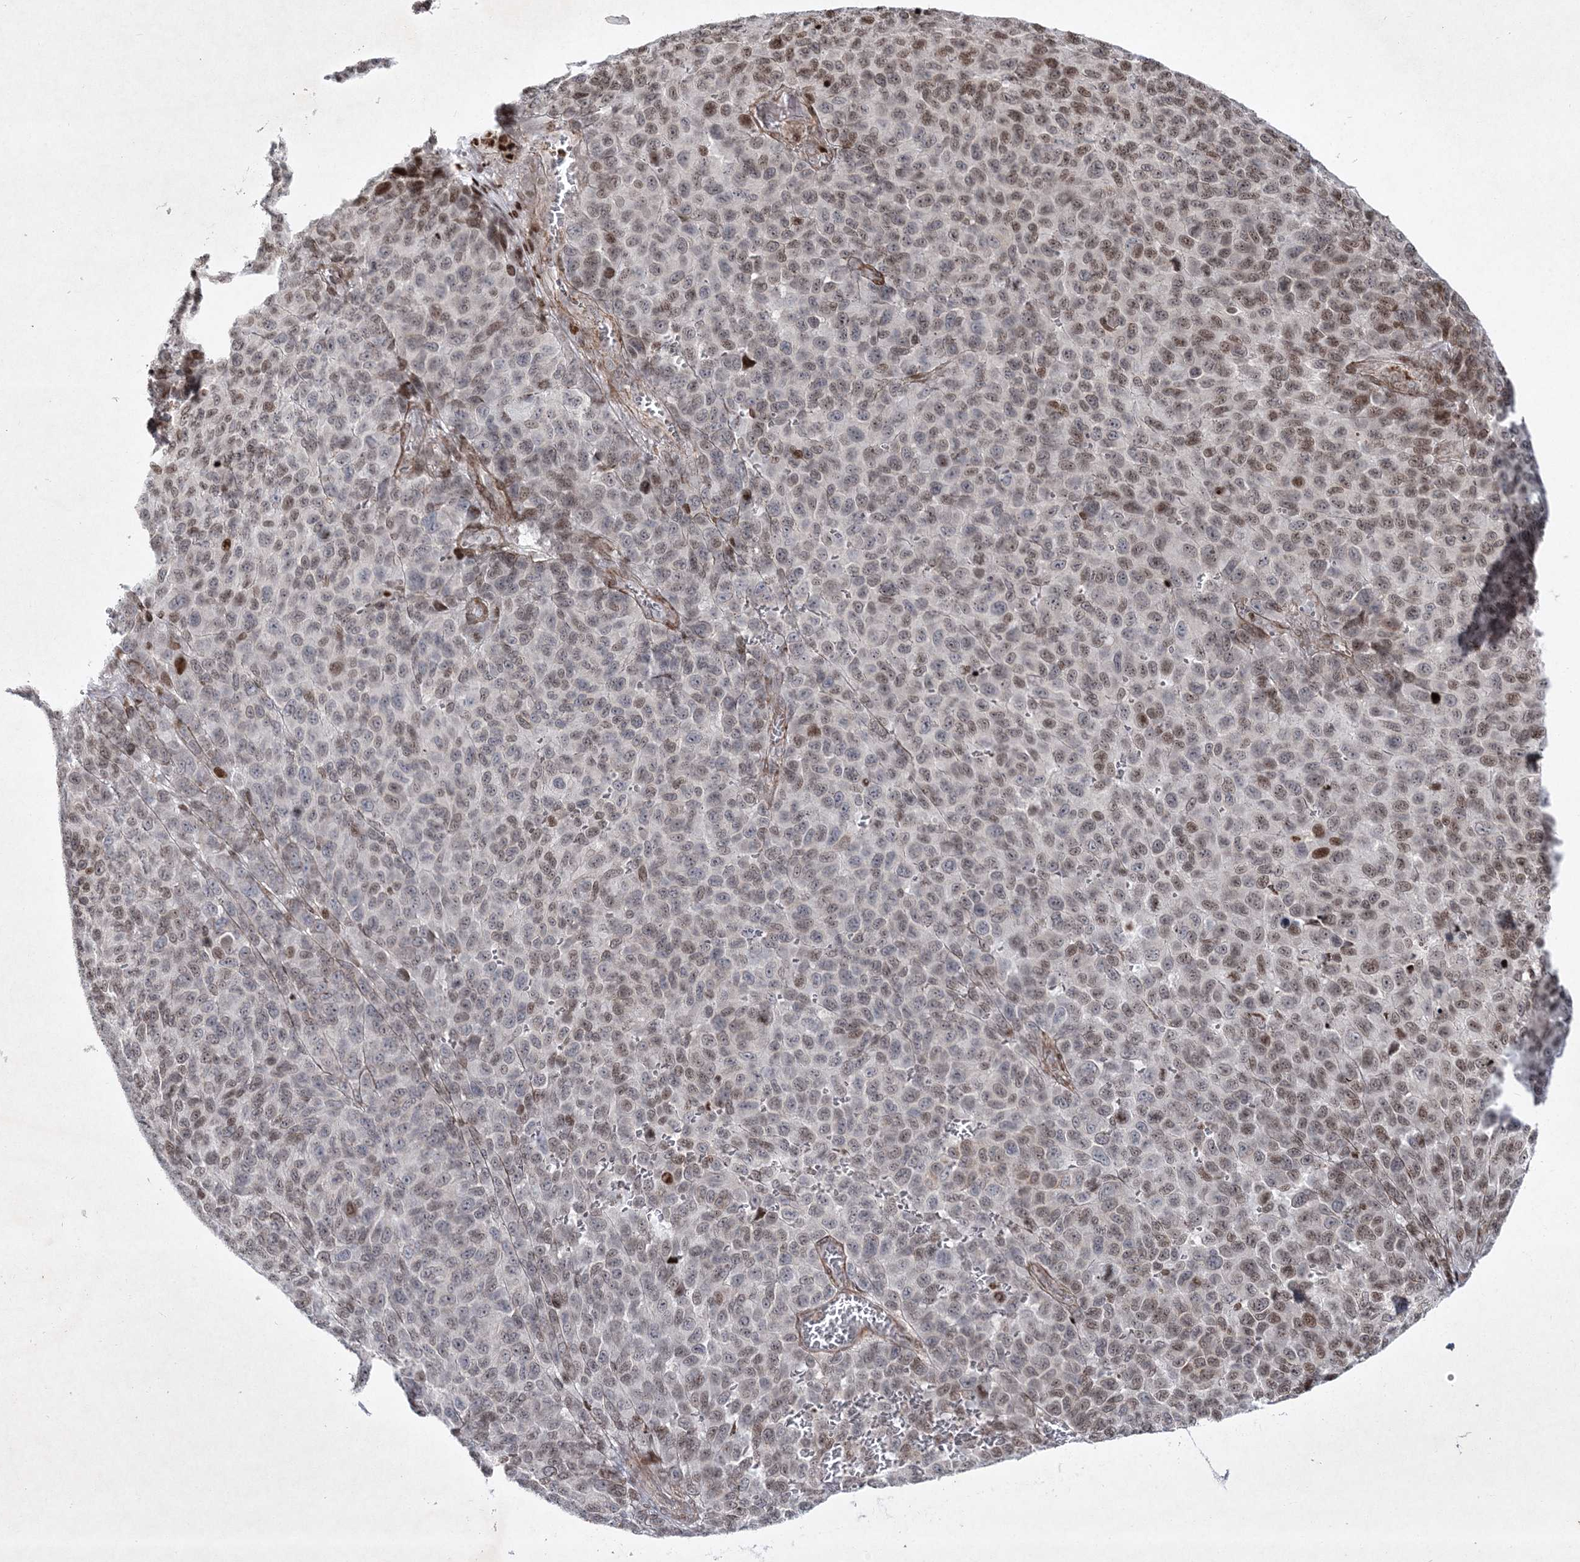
{"staining": {"intensity": "moderate", "quantity": "25%-75%", "location": "nuclear"}, "tissue": "melanoma", "cell_type": "Tumor cells", "image_type": "cancer", "snomed": [{"axis": "morphology", "description": "Malignant melanoma, NOS"}, {"axis": "topography", "description": "Skin"}], "caption": "Tumor cells exhibit medium levels of moderate nuclear positivity in about 25%-75% of cells in malignant melanoma.", "gene": "SMIM29", "patient": {"sex": "male", "age": 49}}